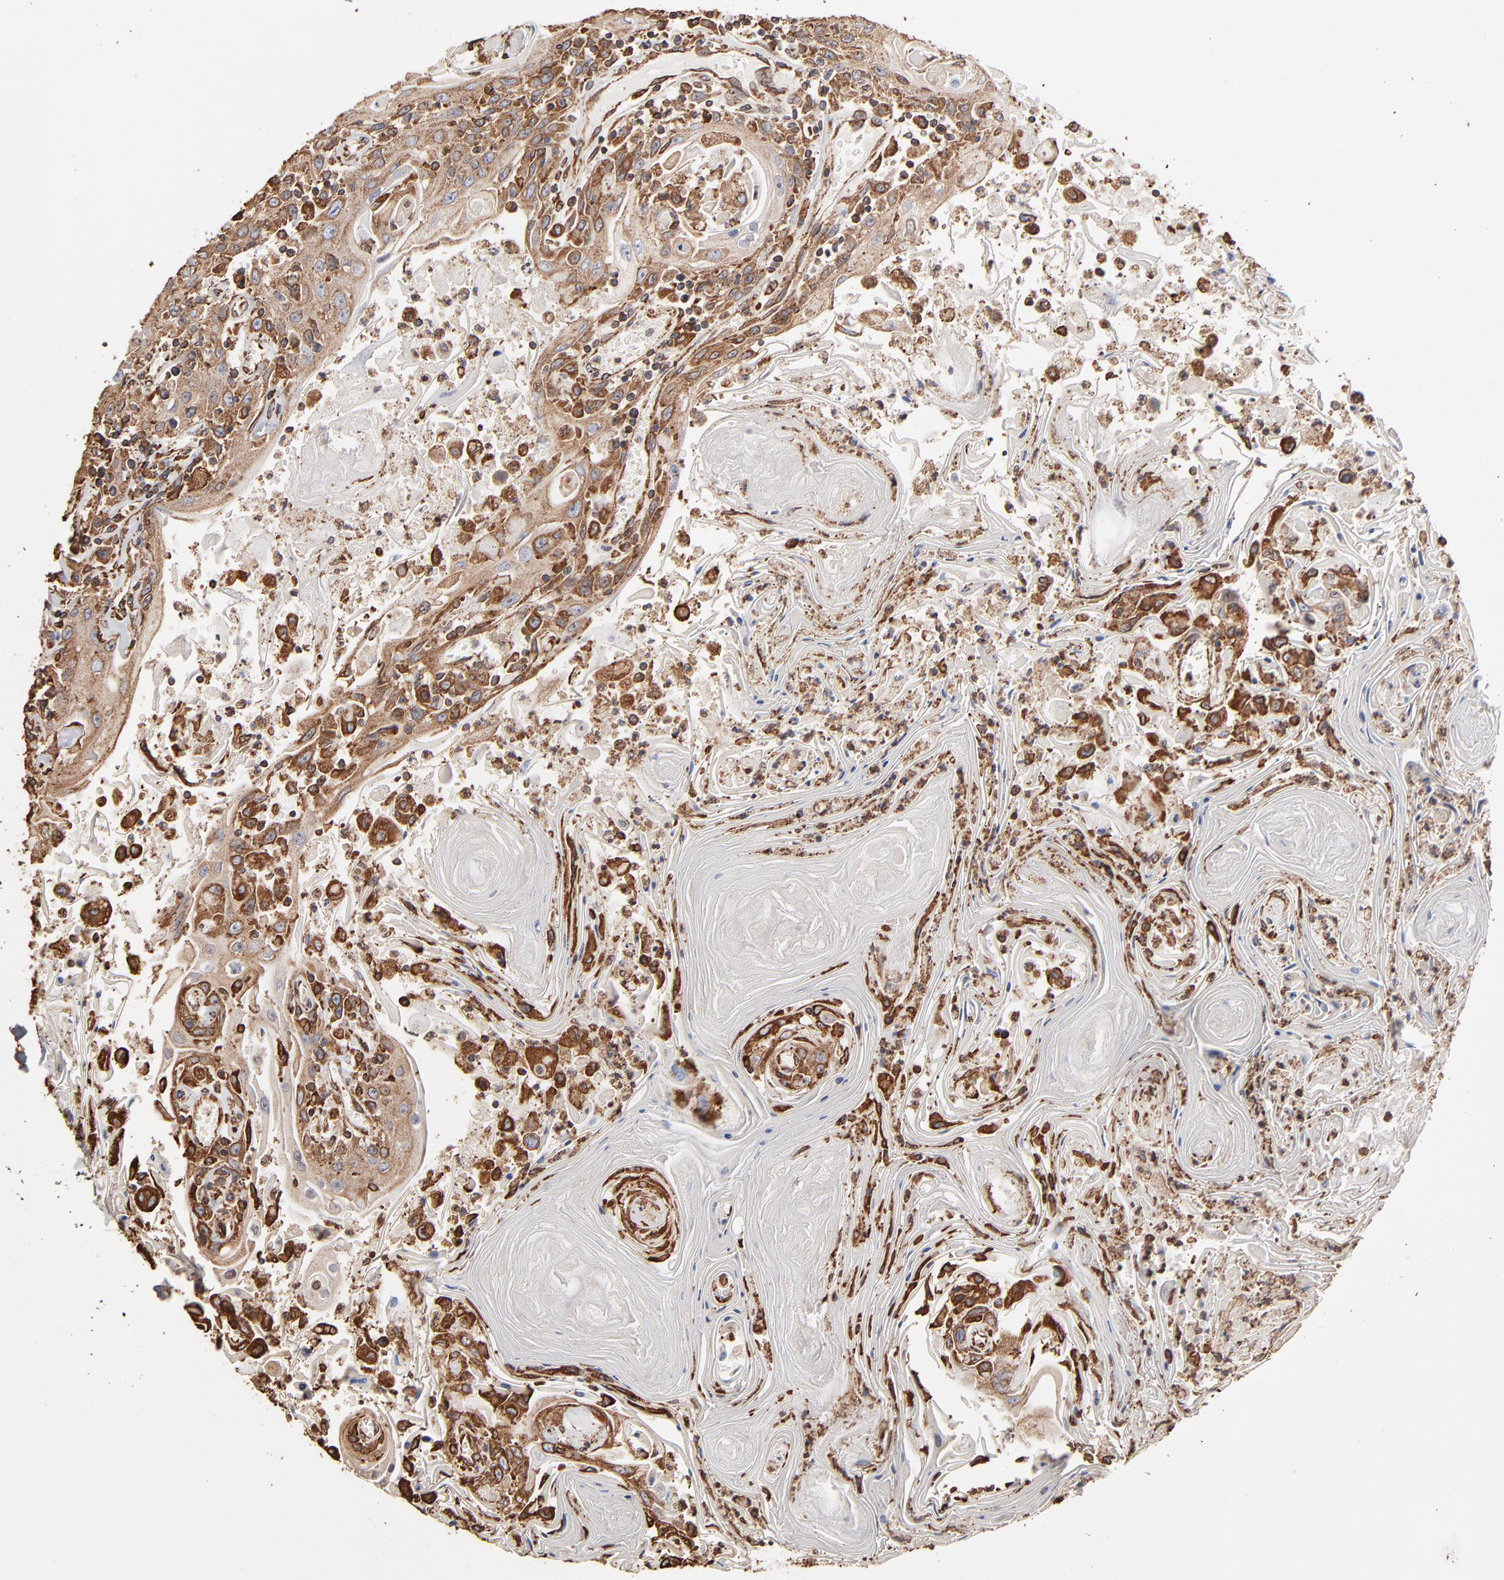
{"staining": {"intensity": "moderate", "quantity": ">75%", "location": "cytoplasmic/membranous"}, "tissue": "head and neck cancer", "cell_type": "Tumor cells", "image_type": "cancer", "snomed": [{"axis": "morphology", "description": "Squamous cell carcinoma, NOS"}, {"axis": "topography", "description": "Oral tissue"}, {"axis": "topography", "description": "Head-Neck"}], "caption": "Immunohistochemical staining of head and neck squamous cell carcinoma shows moderate cytoplasmic/membranous protein expression in approximately >75% of tumor cells.", "gene": "PDIA3", "patient": {"sex": "female", "age": 76}}